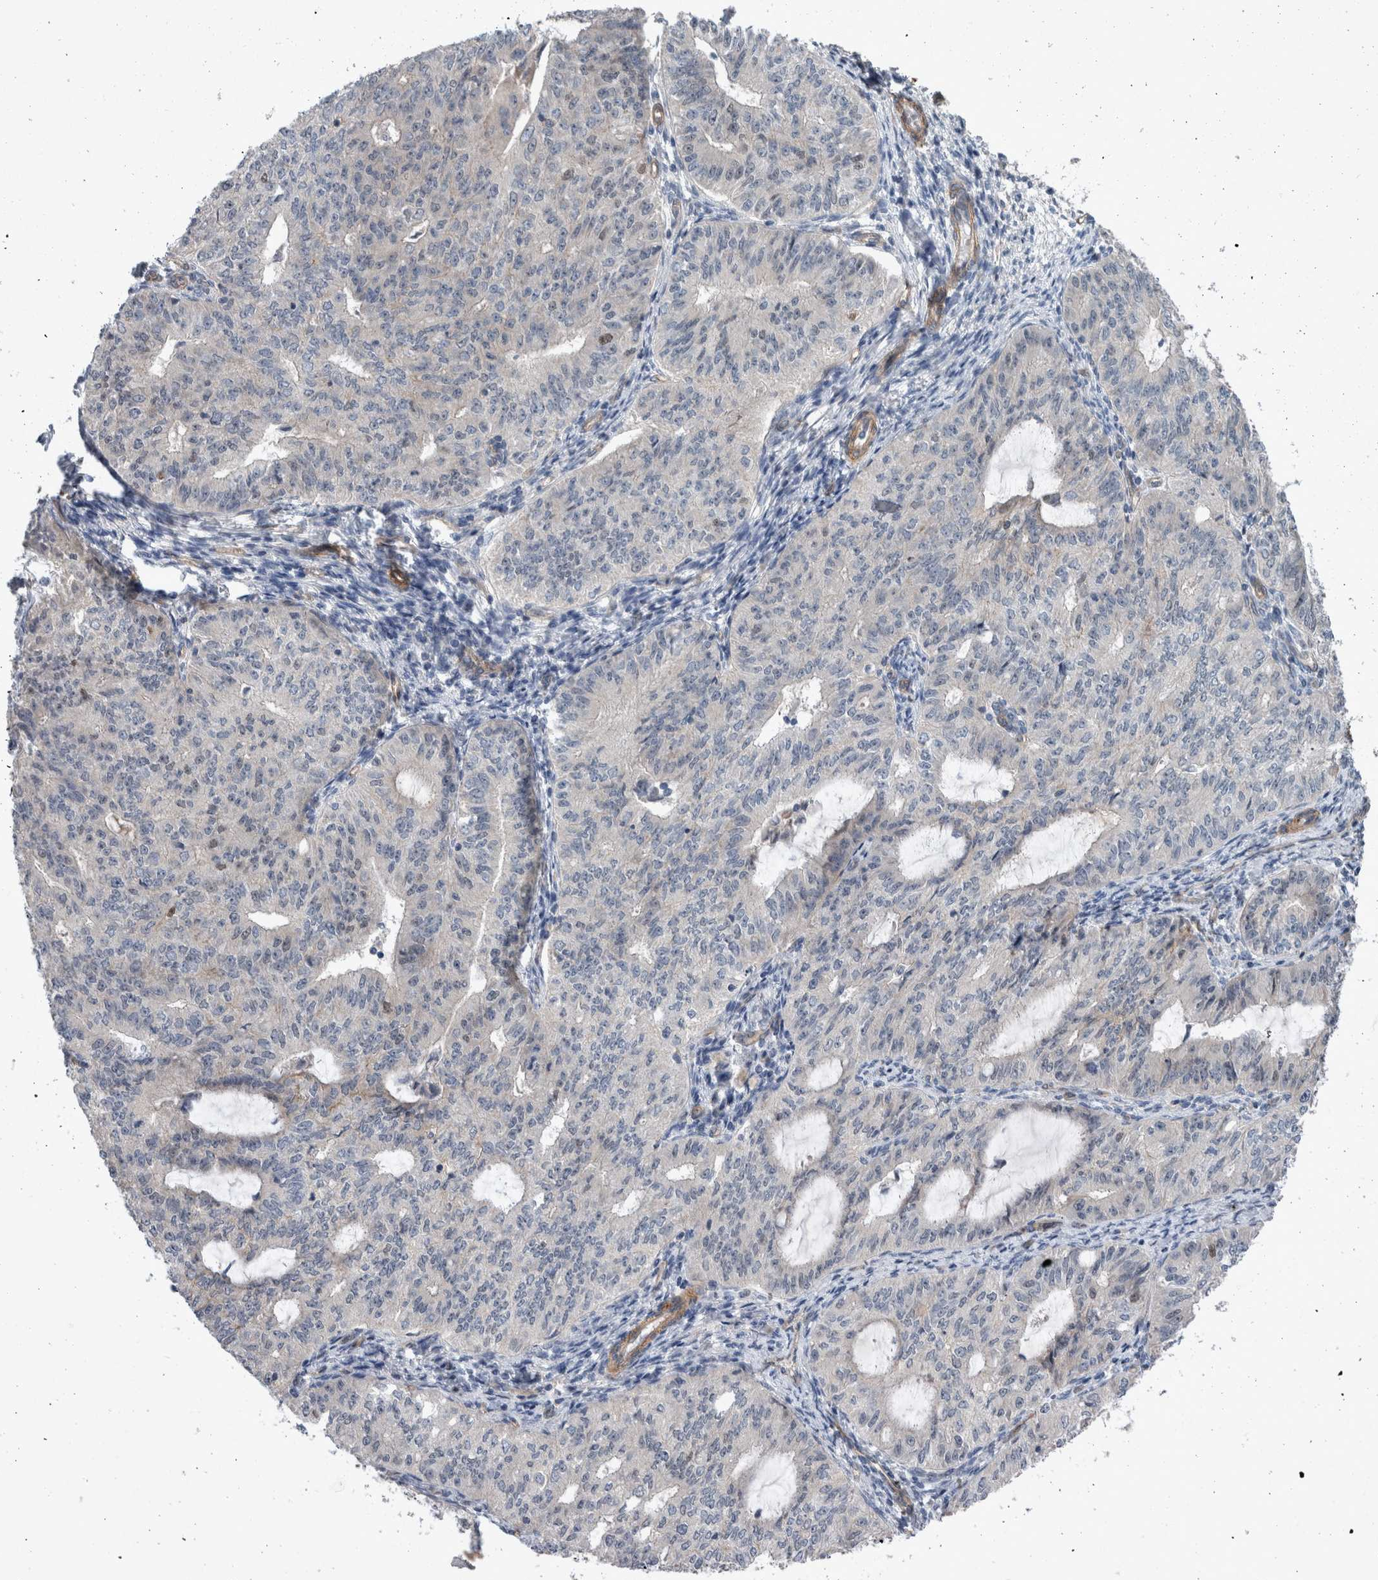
{"staining": {"intensity": "weak", "quantity": "<25%", "location": "cytoplasmic/membranous"}, "tissue": "endometrial cancer", "cell_type": "Tumor cells", "image_type": "cancer", "snomed": [{"axis": "morphology", "description": "Adenocarcinoma, NOS"}, {"axis": "topography", "description": "Endometrium"}], "caption": "An image of human endometrial cancer is negative for staining in tumor cells.", "gene": "BCAM", "patient": {"sex": "female", "age": 32}}